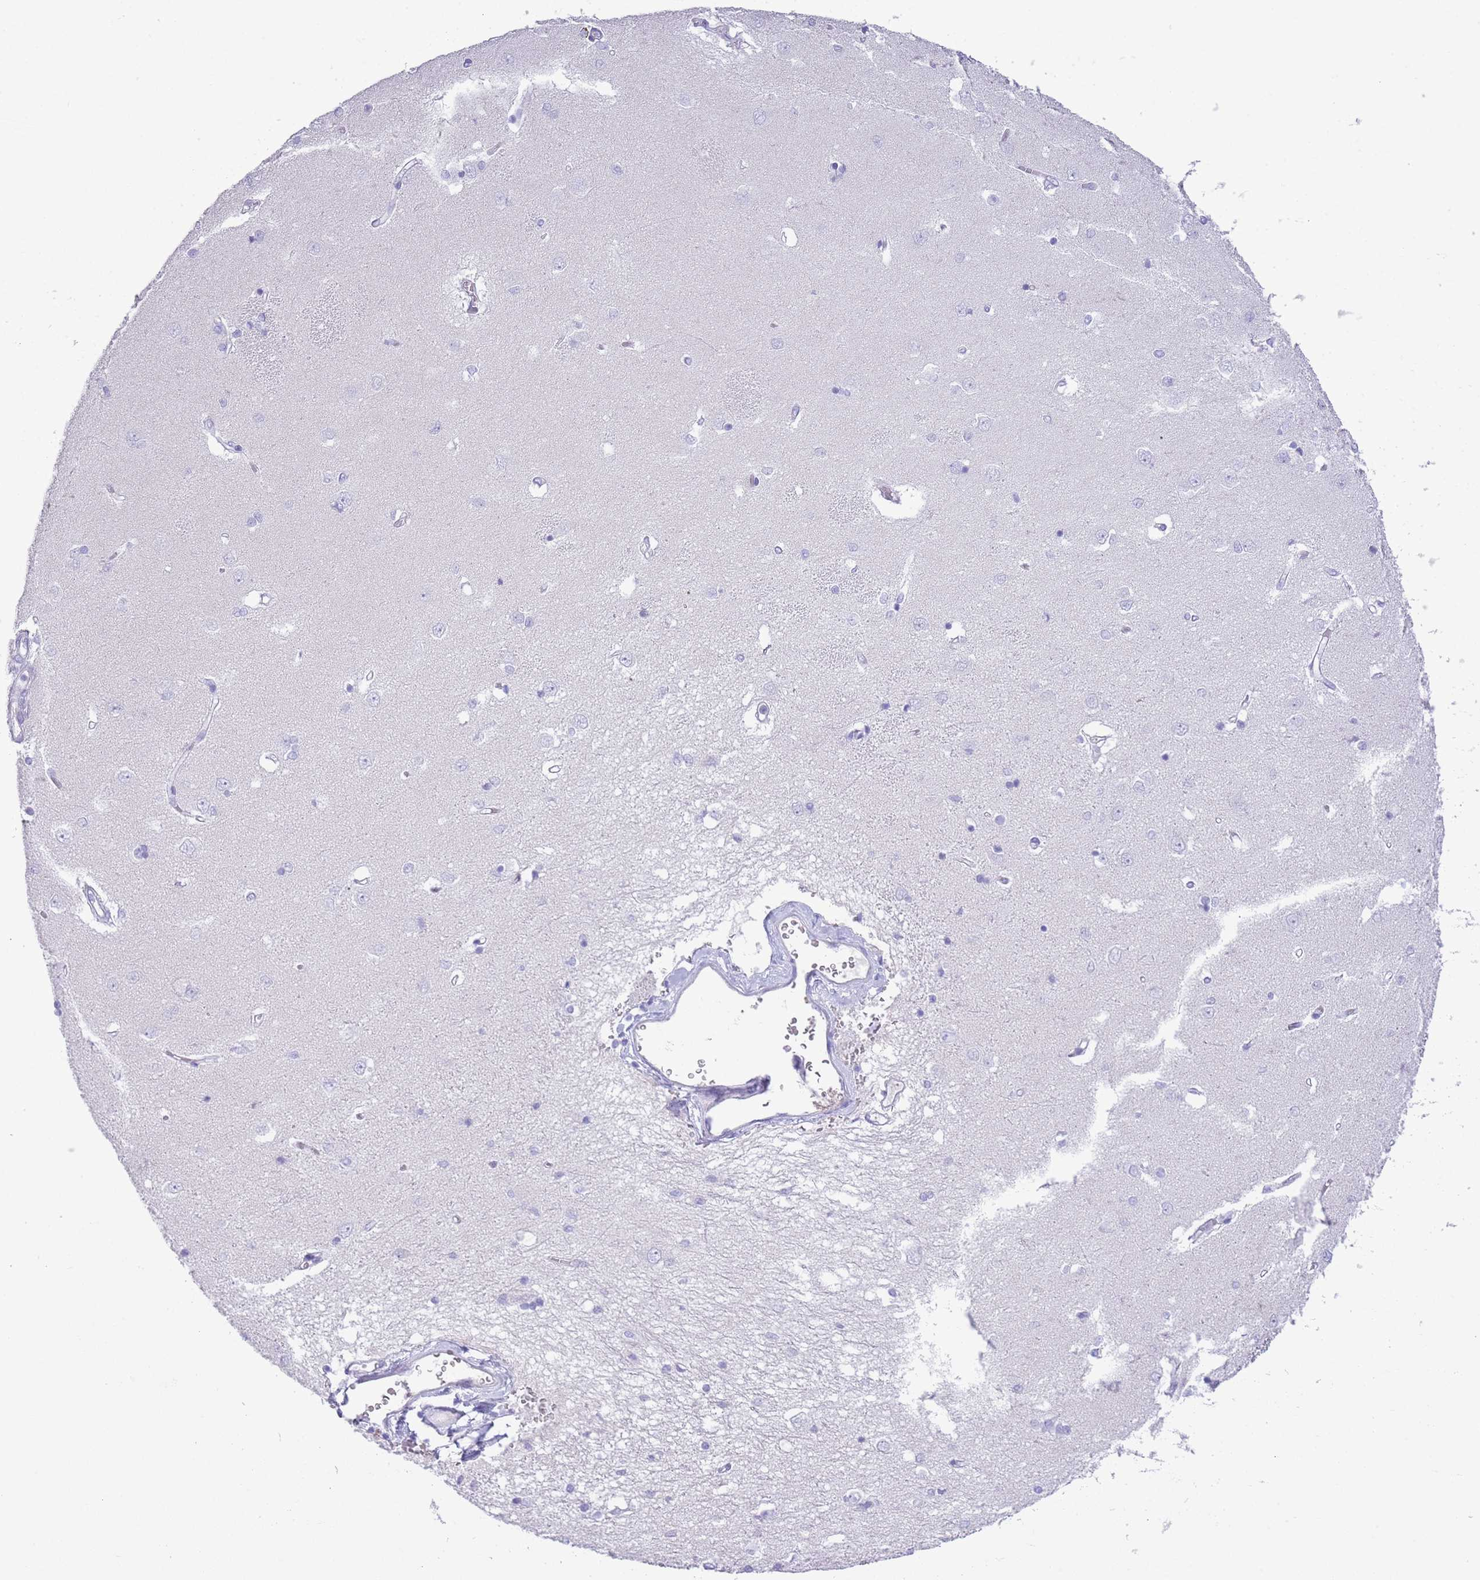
{"staining": {"intensity": "negative", "quantity": "none", "location": "none"}, "tissue": "caudate", "cell_type": "Glial cells", "image_type": "normal", "snomed": [{"axis": "morphology", "description": "Normal tissue, NOS"}, {"axis": "topography", "description": "Lateral ventricle wall"}], "caption": "Human caudate stained for a protein using immunohistochemistry (IHC) reveals no staining in glial cells.", "gene": "ACR", "patient": {"sex": "male", "age": 37}}